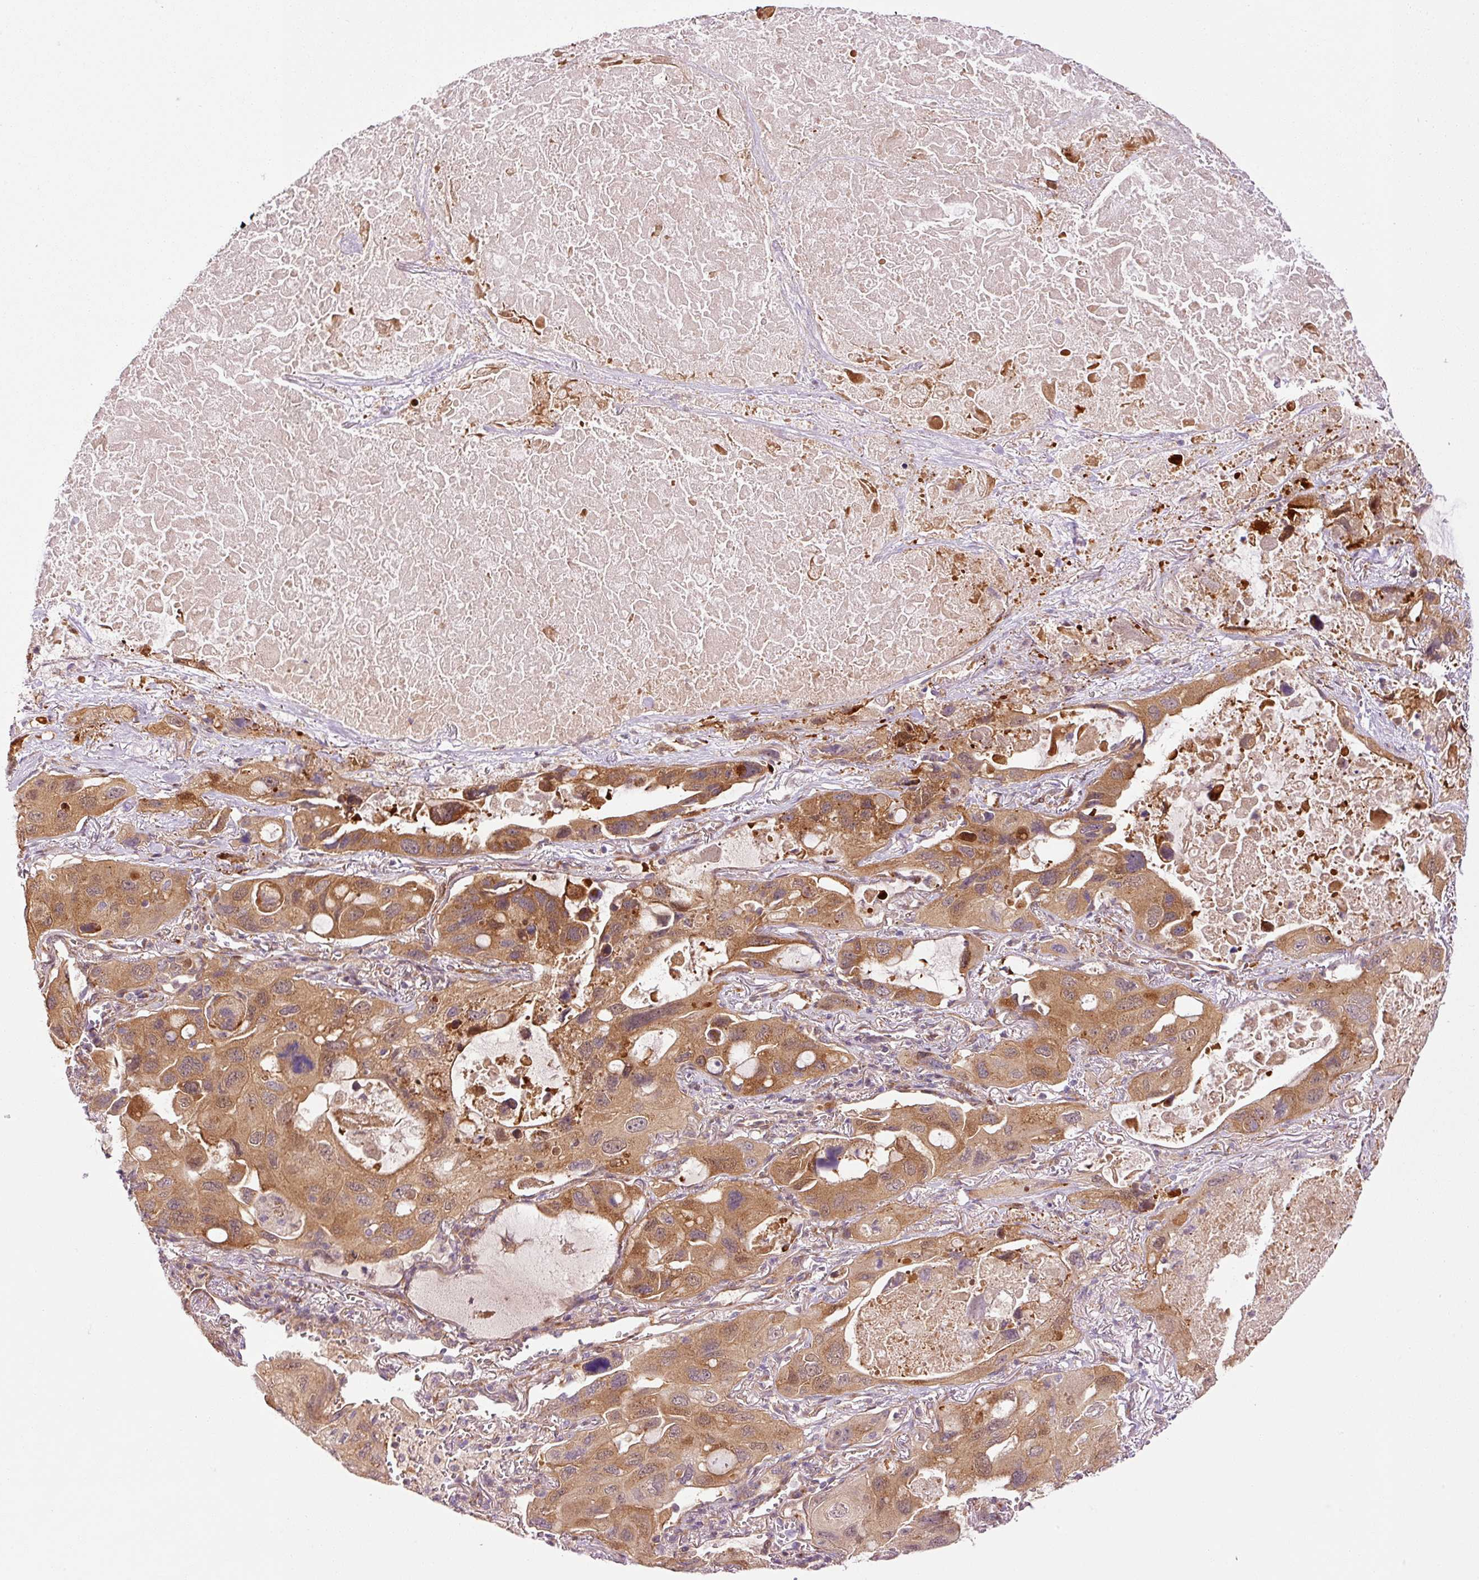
{"staining": {"intensity": "strong", "quantity": ">75%", "location": "cytoplasmic/membranous,nuclear"}, "tissue": "lung cancer", "cell_type": "Tumor cells", "image_type": "cancer", "snomed": [{"axis": "morphology", "description": "Squamous cell carcinoma, NOS"}, {"axis": "topography", "description": "Lung"}], "caption": "Squamous cell carcinoma (lung) tissue exhibits strong cytoplasmic/membranous and nuclear expression in approximately >75% of tumor cells, visualized by immunohistochemistry.", "gene": "PPP1R14B", "patient": {"sex": "female", "age": 73}}